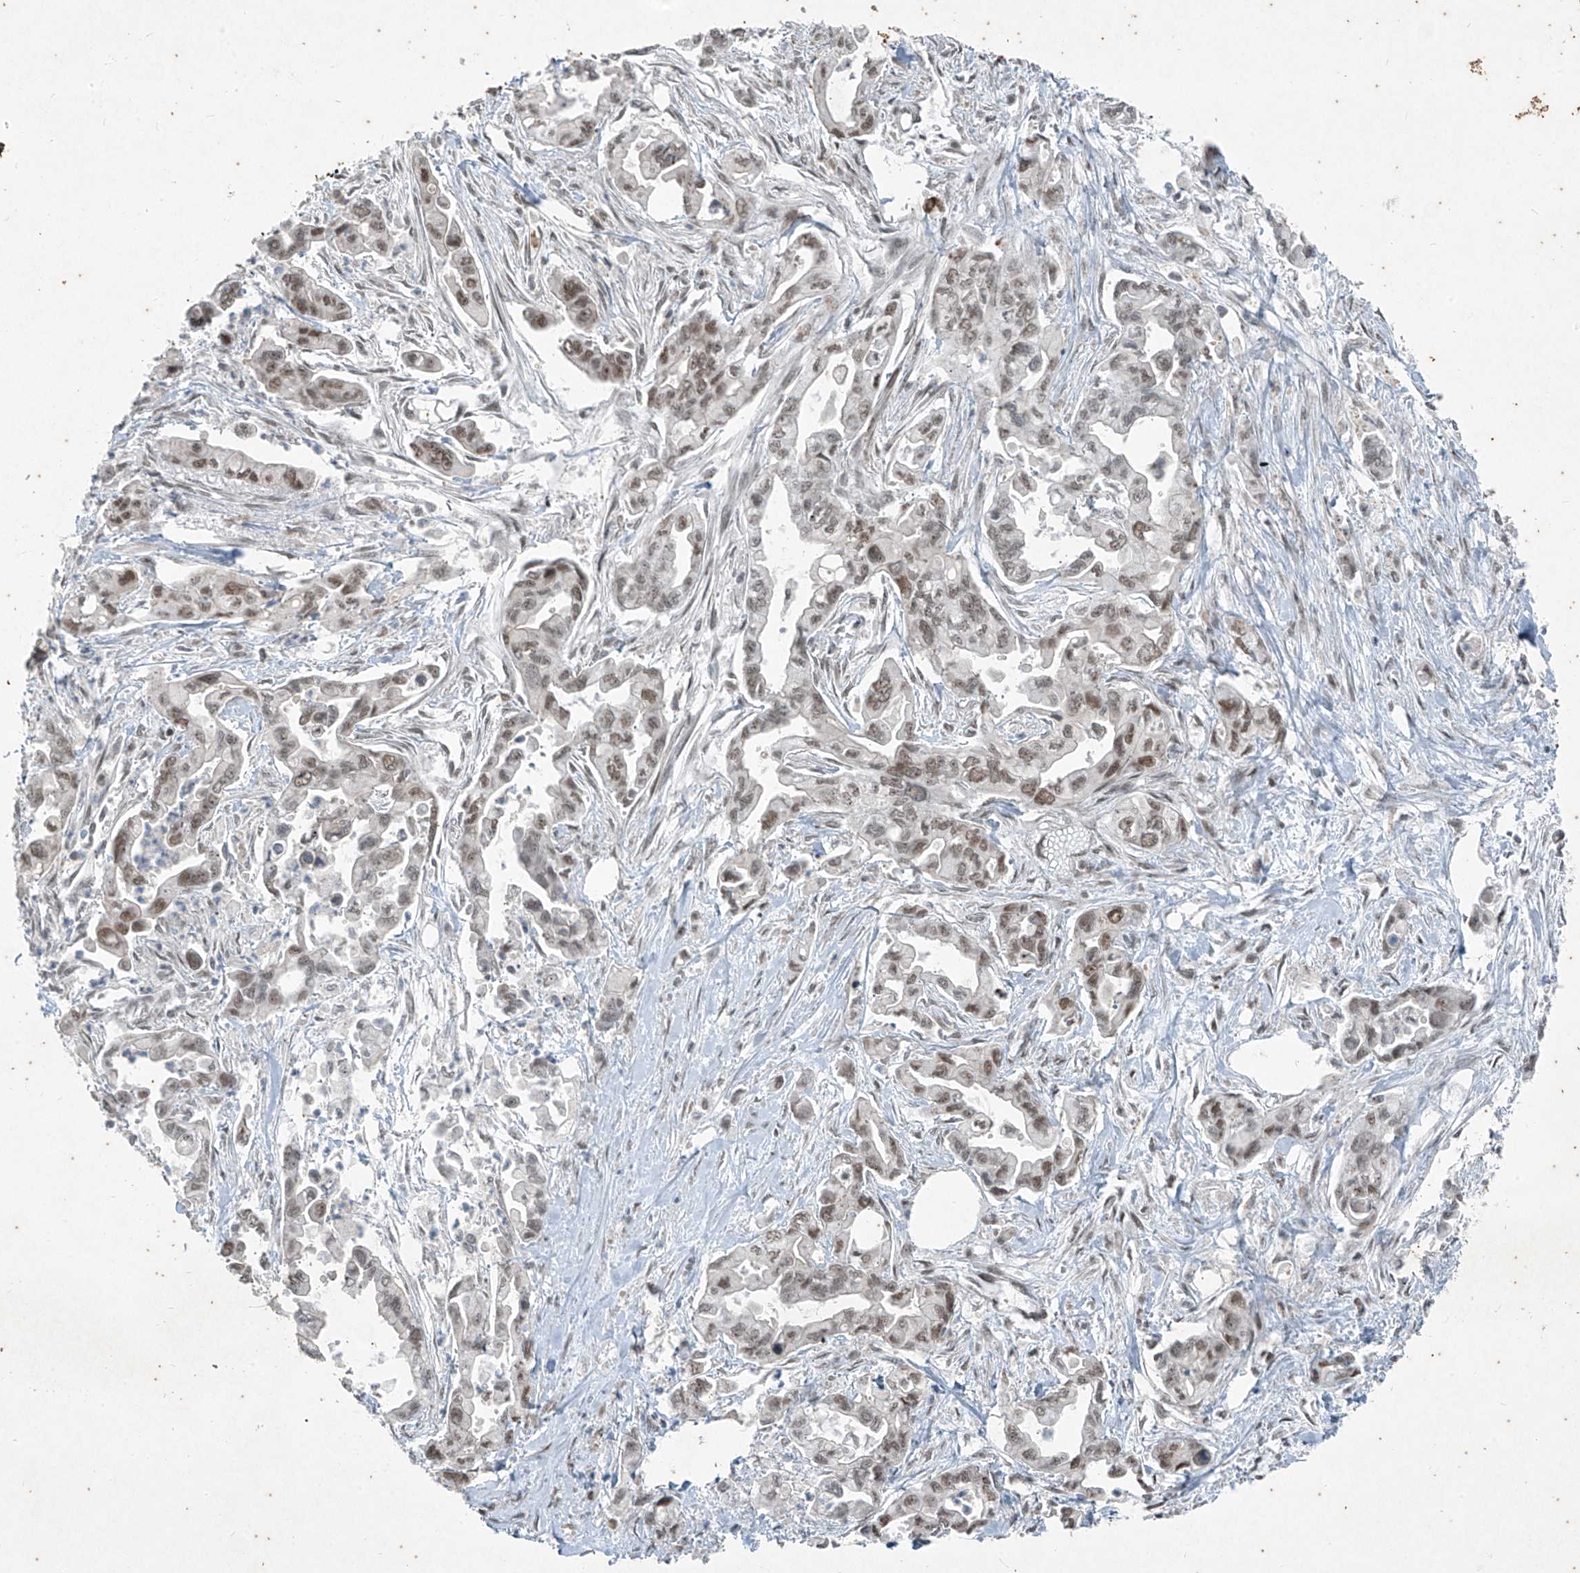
{"staining": {"intensity": "moderate", "quantity": "25%-75%", "location": "nuclear"}, "tissue": "pancreatic cancer", "cell_type": "Tumor cells", "image_type": "cancer", "snomed": [{"axis": "morphology", "description": "Adenocarcinoma, NOS"}, {"axis": "topography", "description": "Pancreas"}], "caption": "Immunohistochemistry (IHC) (DAB) staining of human pancreatic adenocarcinoma demonstrates moderate nuclear protein positivity in about 25%-75% of tumor cells.", "gene": "ZNF354B", "patient": {"sex": "male", "age": 70}}